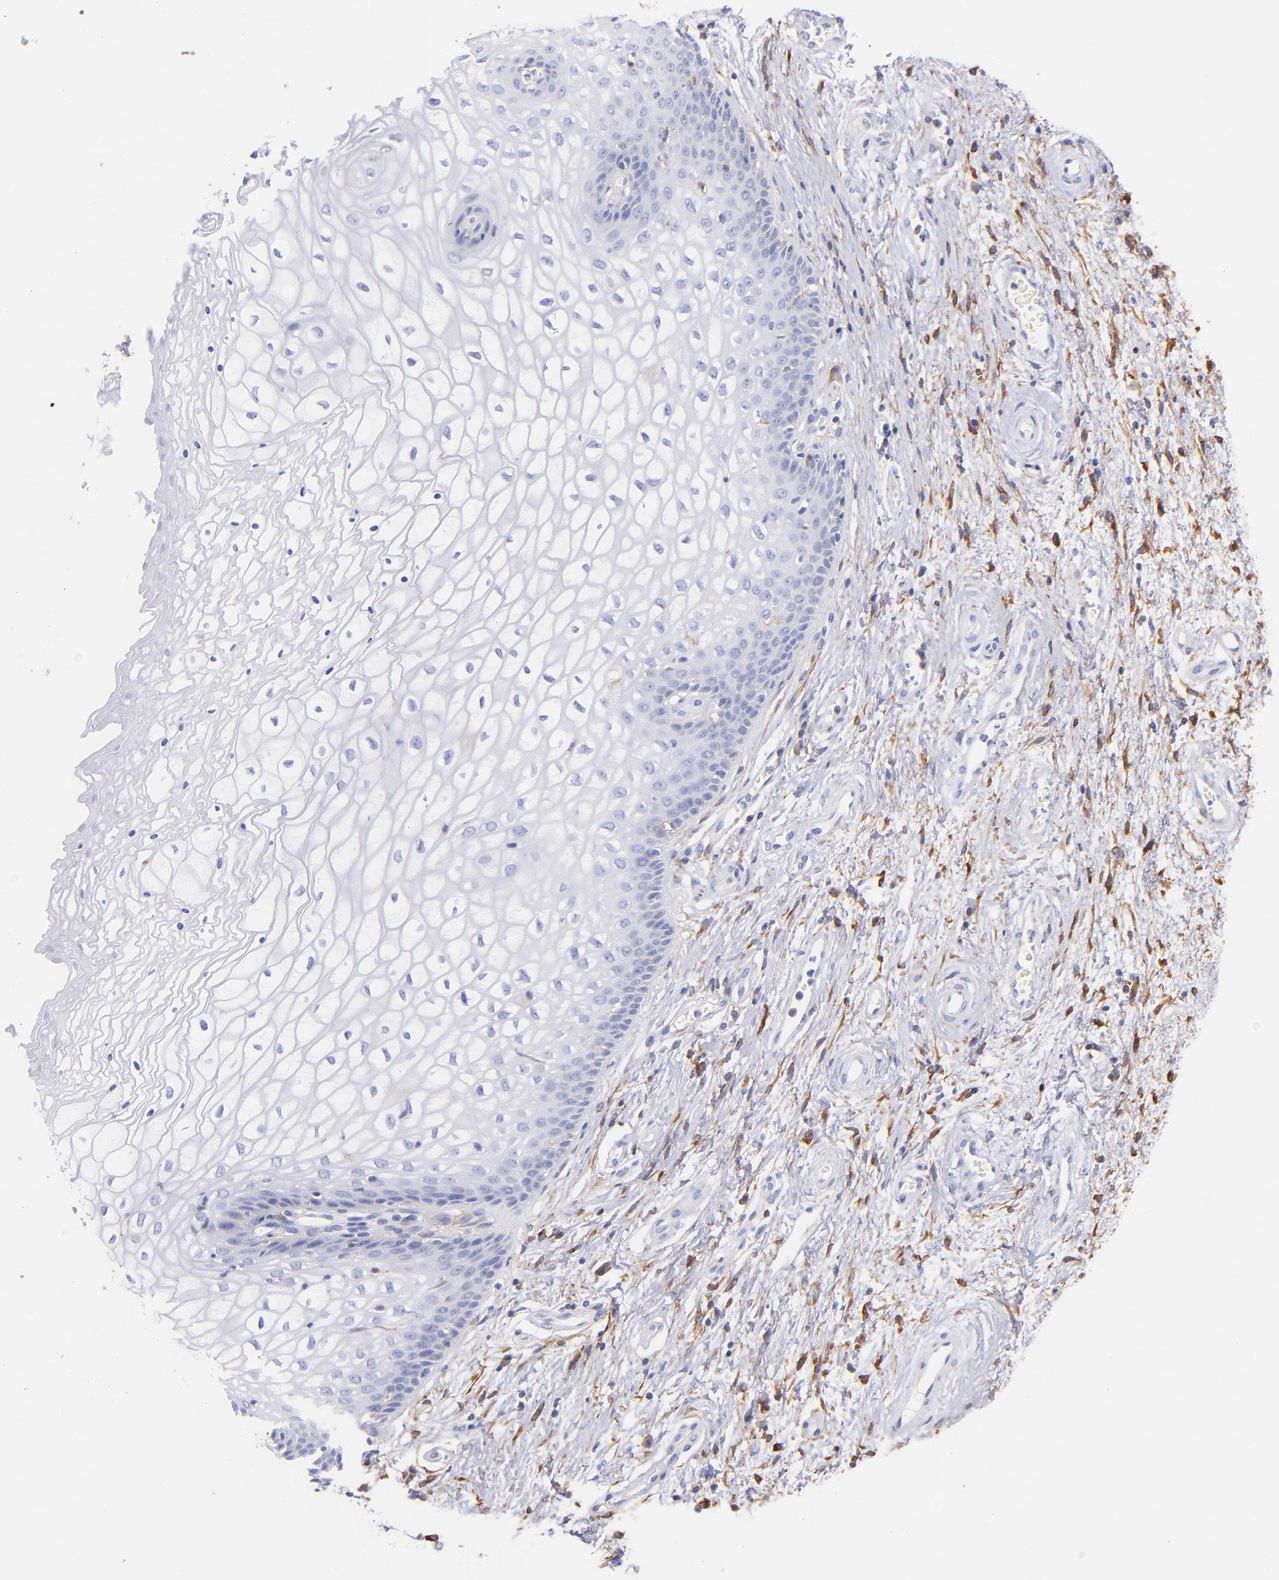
{"staining": {"intensity": "negative", "quantity": "none", "location": "none"}, "tissue": "vagina", "cell_type": "Squamous epithelial cells", "image_type": "normal", "snomed": [{"axis": "morphology", "description": "Normal tissue, NOS"}, {"axis": "topography", "description": "Vagina"}], "caption": "The micrograph demonstrates no staining of squamous epithelial cells in normal vagina. (DAB (3,3'-diaminobenzidine) IHC, high magnification).", "gene": "PRKCA", "patient": {"sex": "female", "age": 34}}